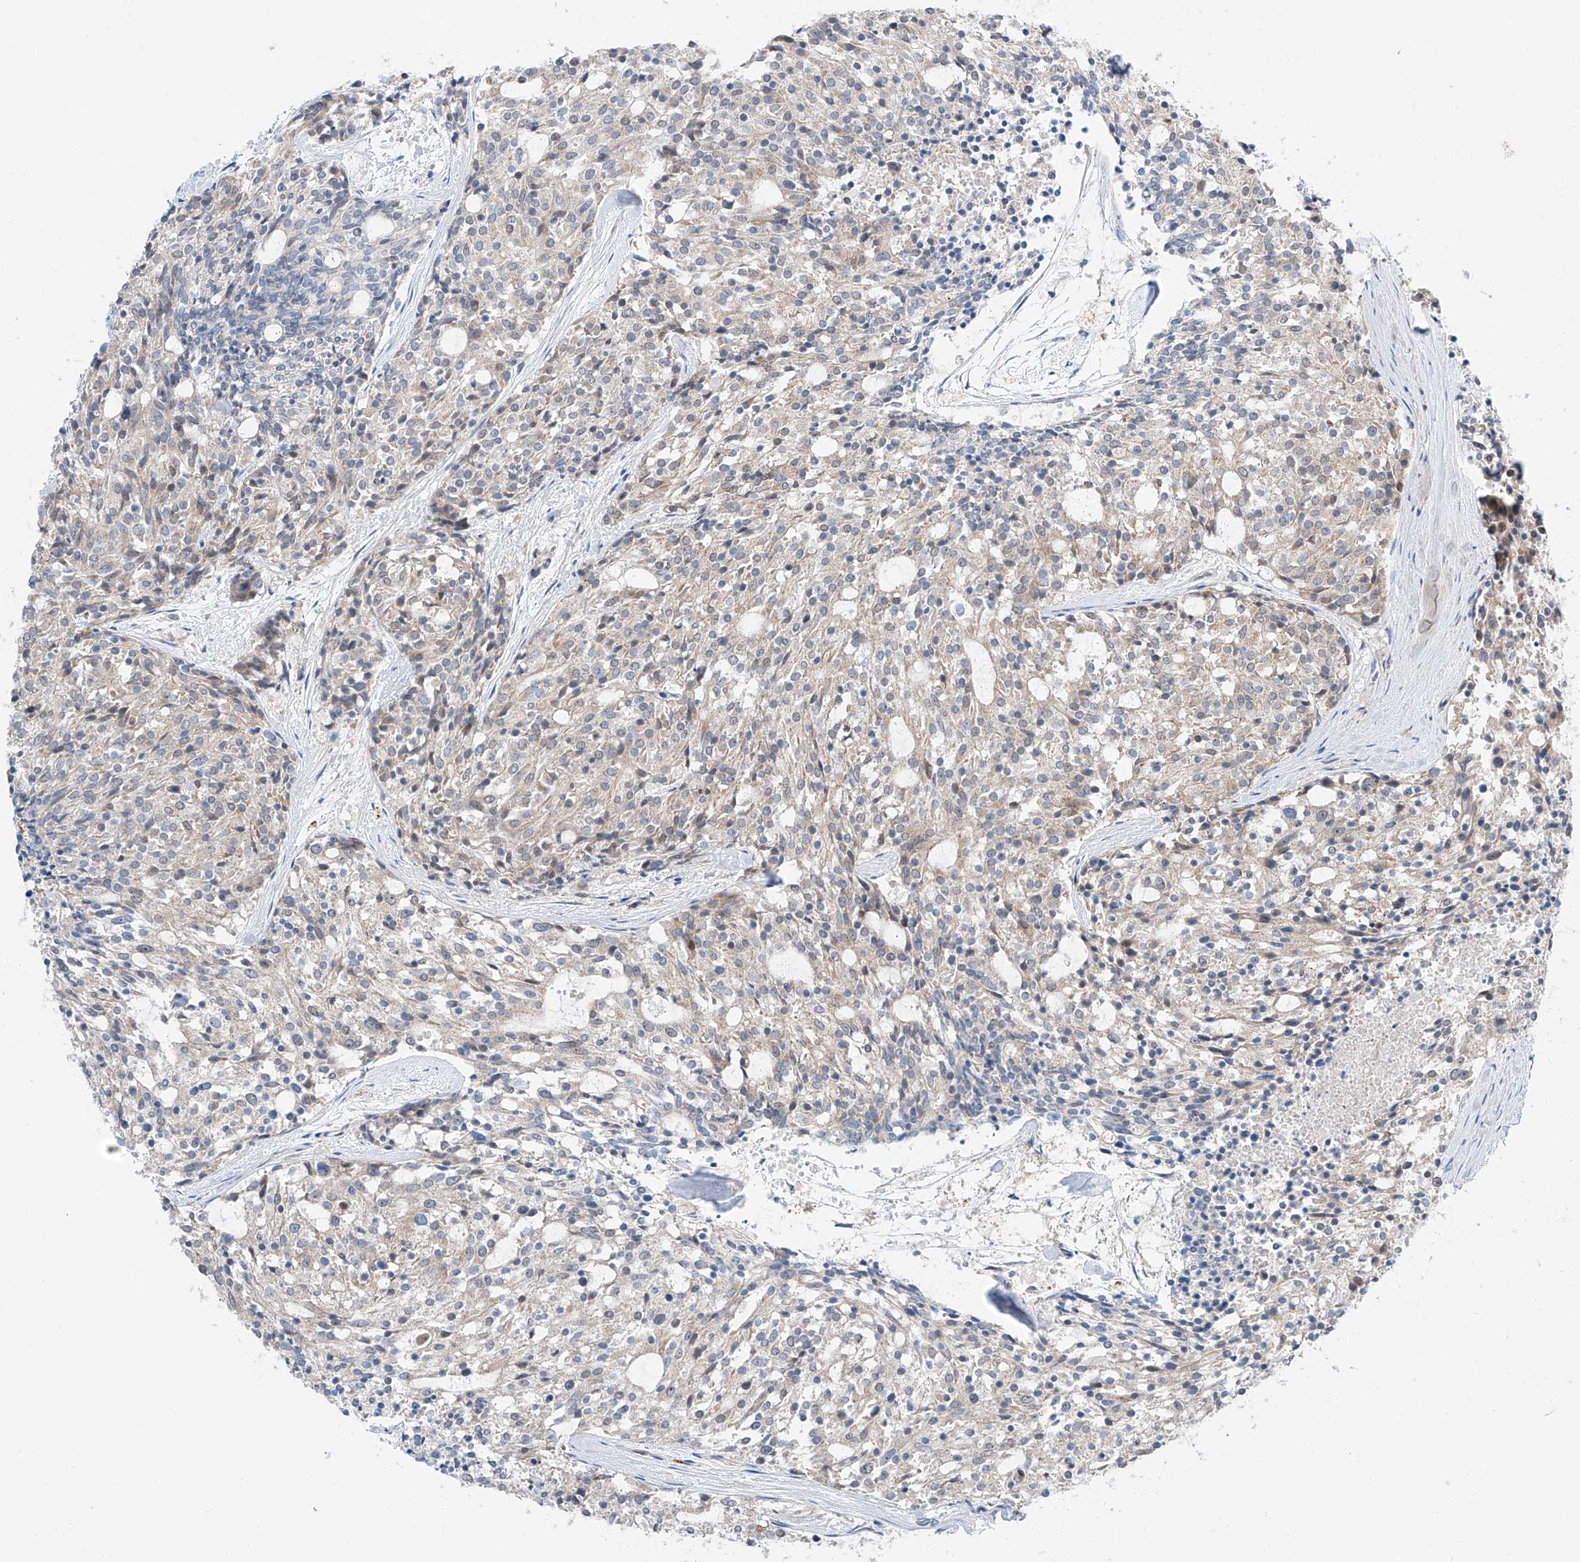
{"staining": {"intensity": "negative", "quantity": "none", "location": "none"}, "tissue": "carcinoid", "cell_type": "Tumor cells", "image_type": "cancer", "snomed": [{"axis": "morphology", "description": "Carcinoid, malignant, NOS"}, {"axis": "topography", "description": "Pancreas"}], "caption": "IHC micrograph of human malignant carcinoid stained for a protein (brown), which demonstrates no expression in tumor cells.", "gene": "CLDND1", "patient": {"sex": "female", "age": 54}}